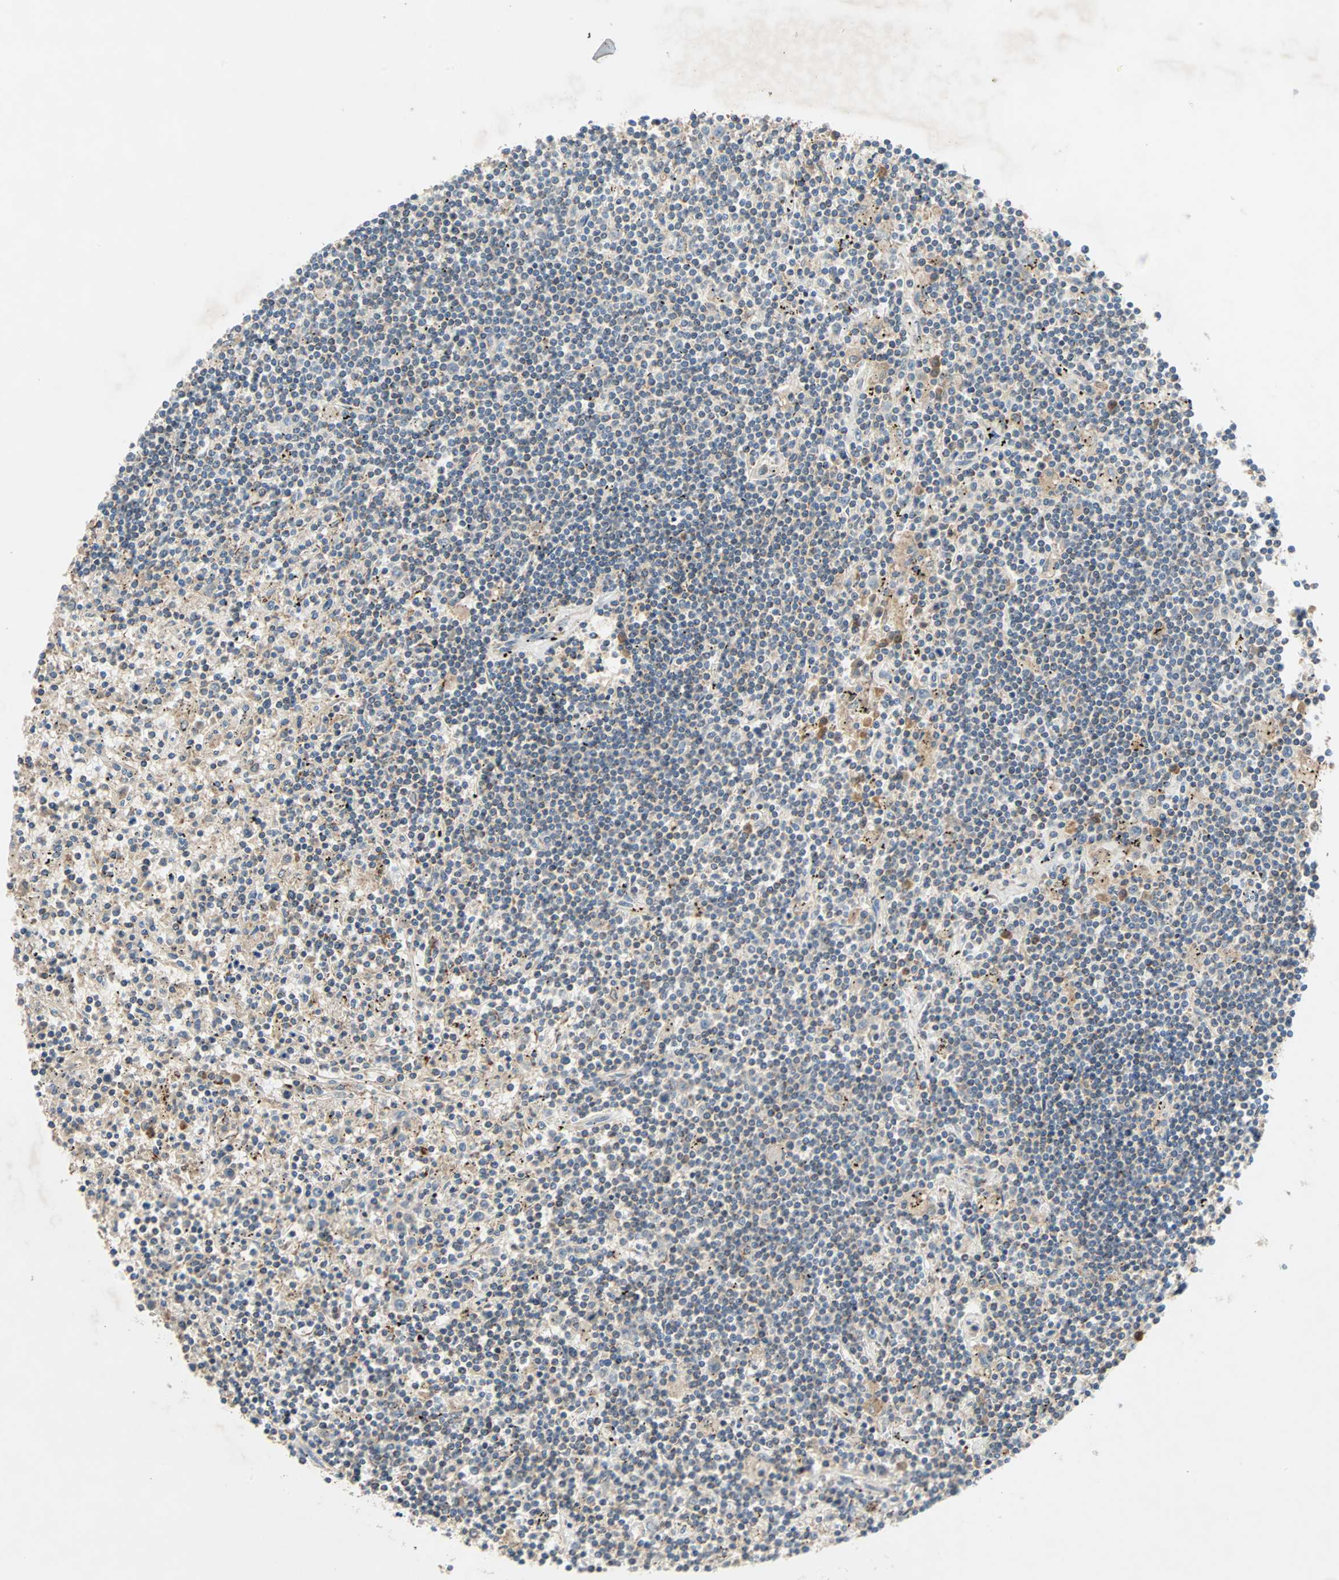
{"staining": {"intensity": "weak", "quantity": "25%-75%", "location": "cytoplasmic/membranous"}, "tissue": "lymphoma", "cell_type": "Tumor cells", "image_type": "cancer", "snomed": [{"axis": "morphology", "description": "Malignant lymphoma, non-Hodgkin's type, Low grade"}, {"axis": "topography", "description": "Spleen"}], "caption": "Weak cytoplasmic/membranous expression for a protein is appreciated in approximately 25%-75% of tumor cells of lymphoma using immunohistochemistry.", "gene": "XYLT1", "patient": {"sex": "male", "age": 76}}